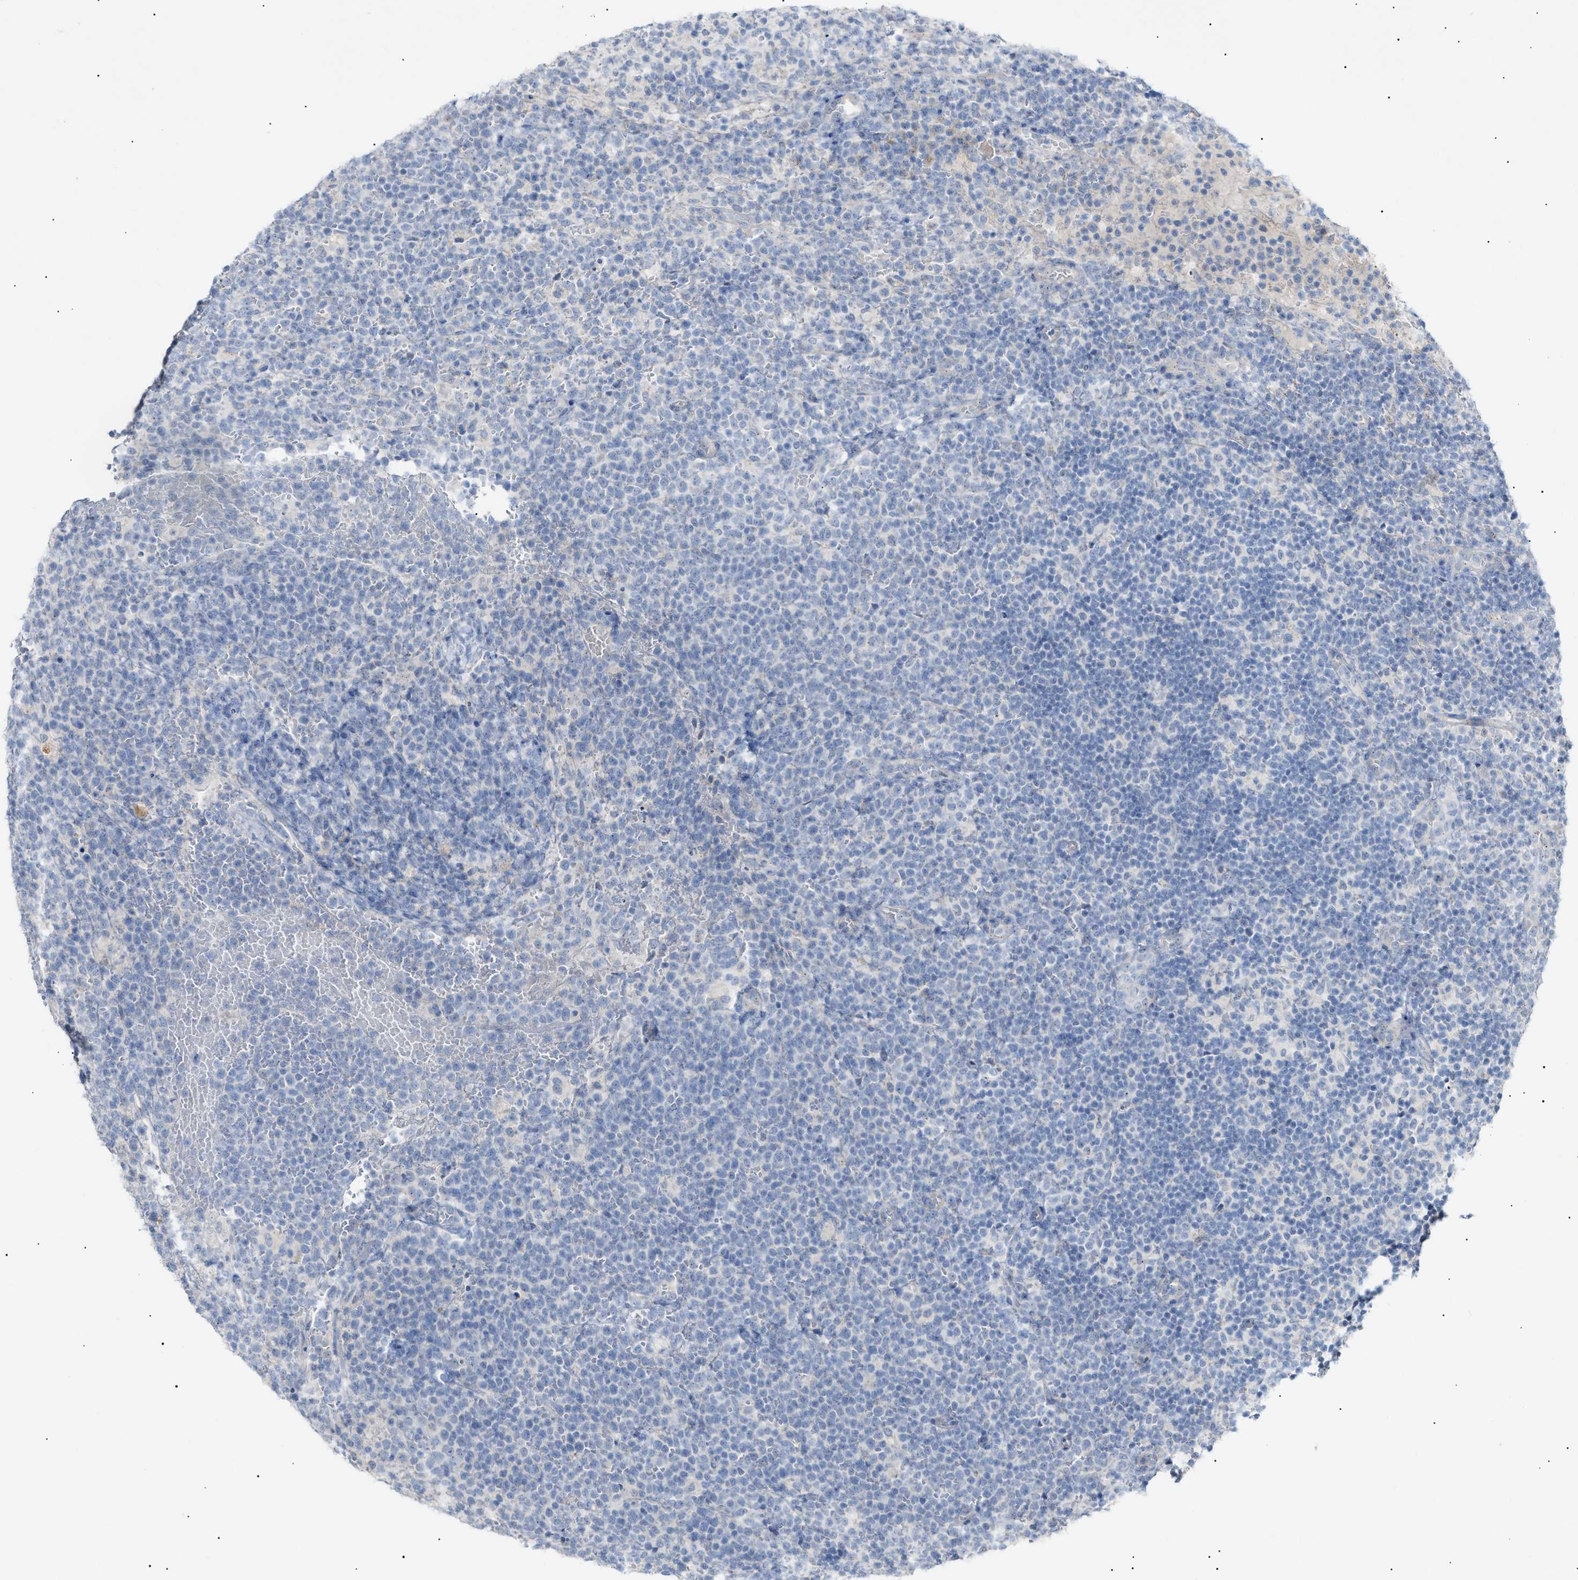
{"staining": {"intensity": "negative", "quantity": "none", "location": "none"}, "tissue": "lymphoma", "cell_type": "Tumor cells", "image_type": "cancer", "snomed": [{"axis": "morphology", "description": "Malignant lymphoma, non-Hodgkin's type, High grade"}, {"axis": "topography", "description": "Lymph node"}], "caption": "Tumor cells show no significant protein positivity in malignant lymphoma, non-Hodgkin's type (high-grade).", "gene": "SLC25A31", "patient": {"sex": "male", "age": 61}}